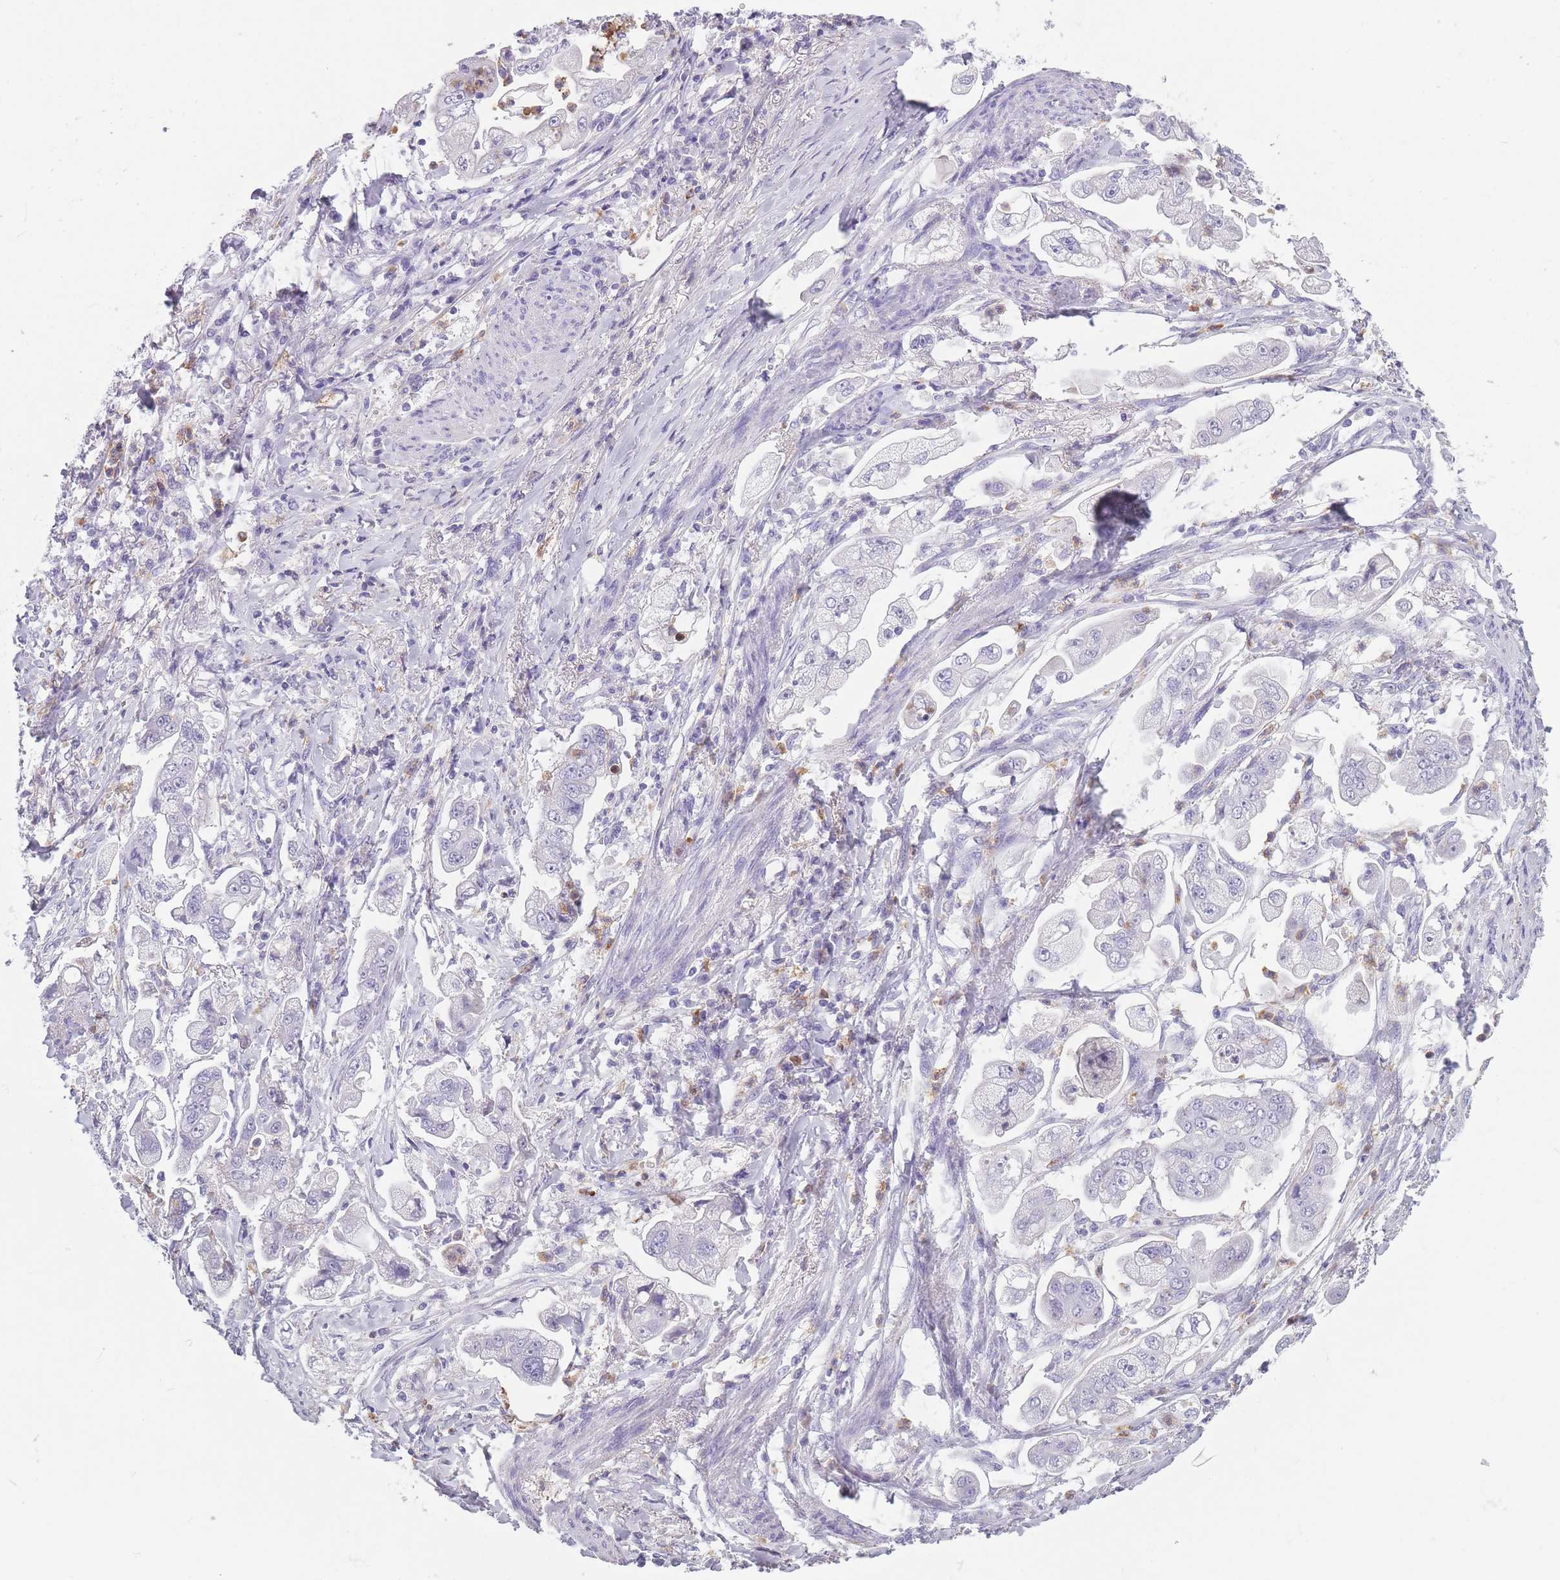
{"staining": {"intensity": "negative", "quantity": "none", "location": "none"}, "tissue": "stomach cancer", "cell_type": "Tumor cells", "image_type": "cancer", "snomed": [{"axis": "morphology", "description": "Adenocarcinoma, NOS"}, {"axis": "topography", "description": "Stomach"}], "caption": "There is no significant positivity in tumor cells of stomach adenocarcinoma.", "gene": "CR1L", "patient": {"sex": "male", "age": 62}}